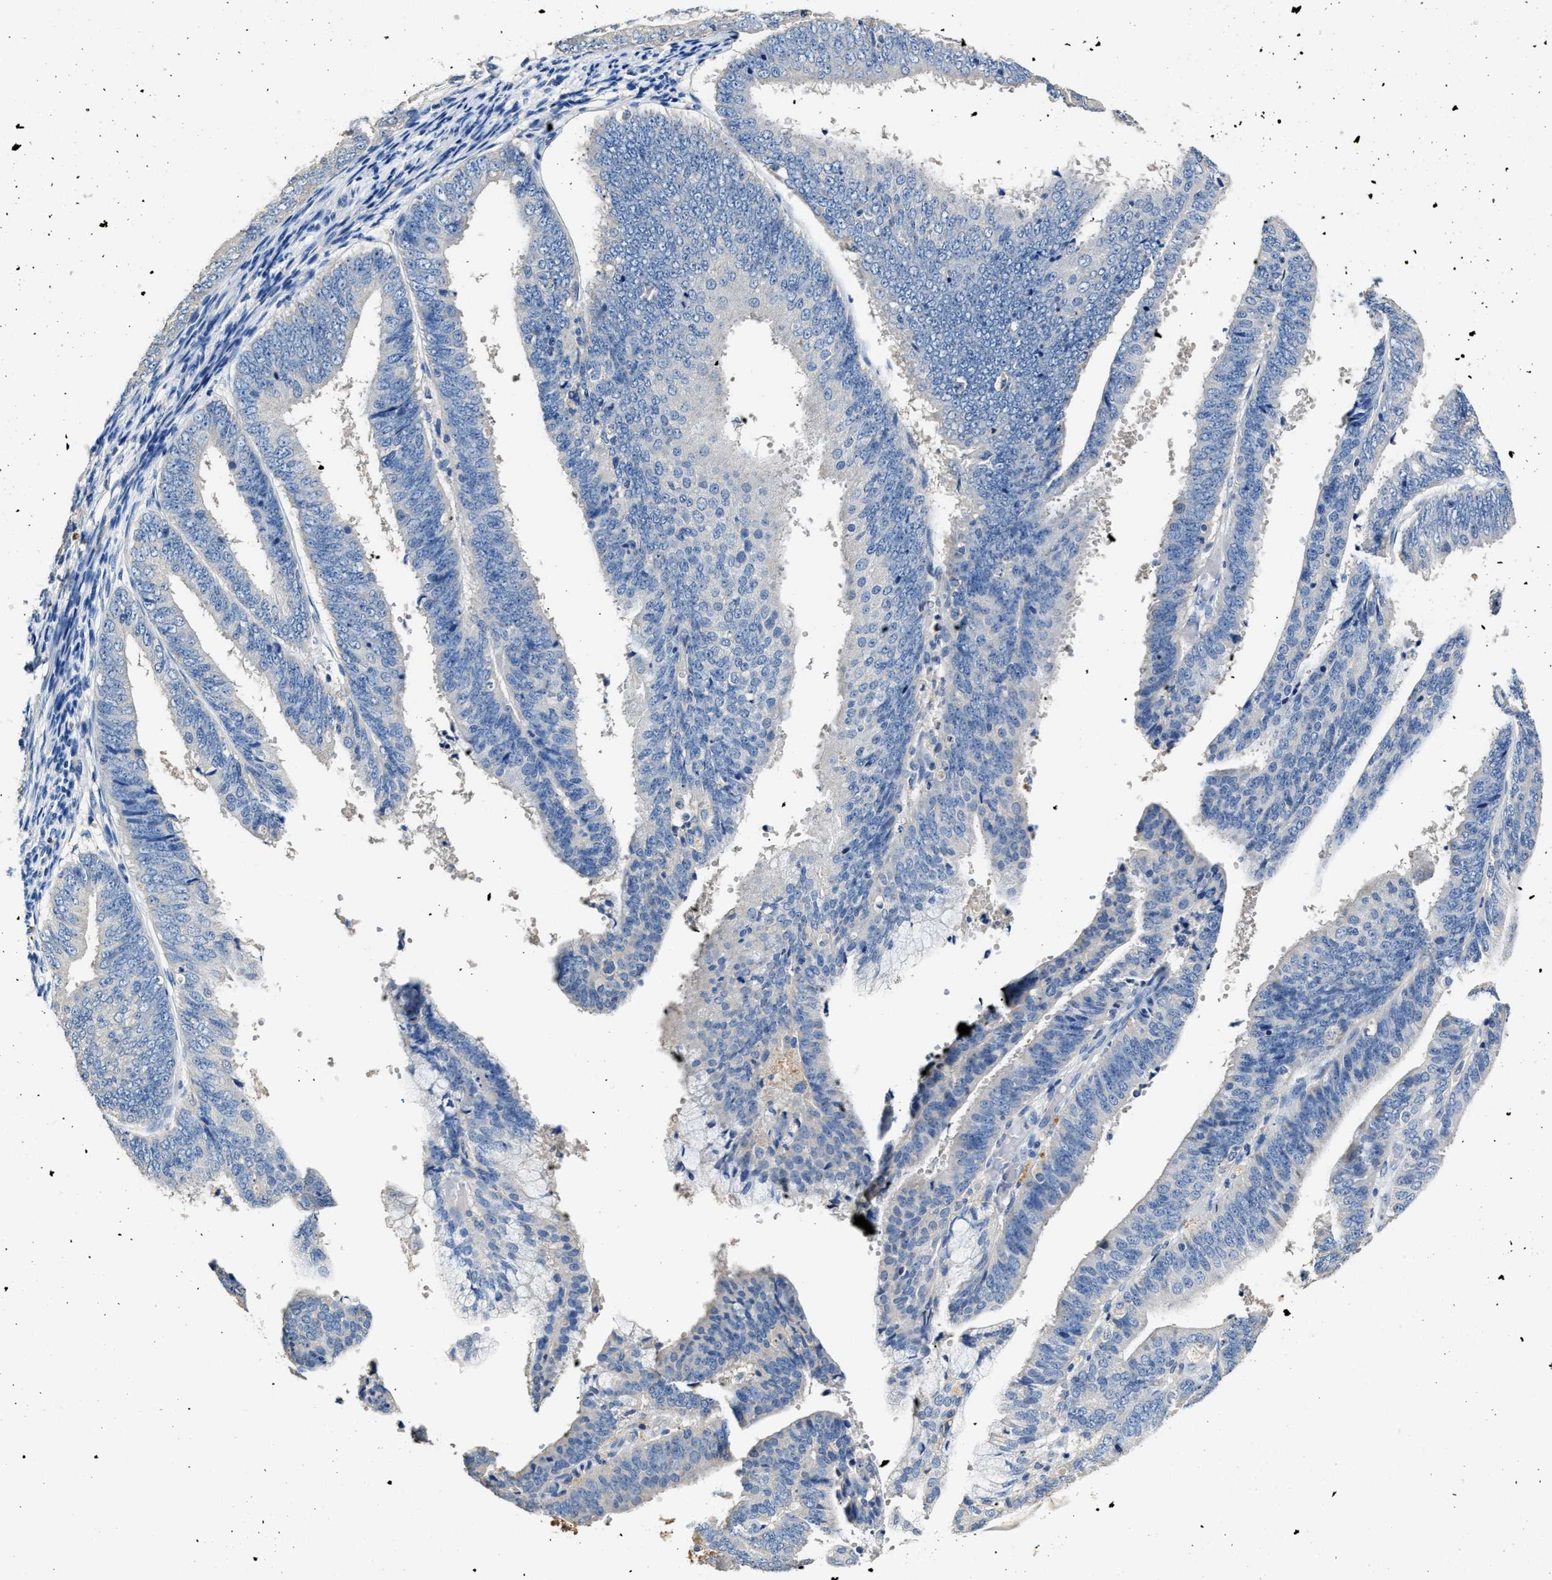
{"staining": {"intensity": "negative", "quantity": "none", "location": "none"}, "tissue": "endometrial cancer", "cell_type": "Tumor cells", "image_type": "cancer", "snomed": [{"axis": "morphology", "description": "Adenocarcinoma, NOS"}, {"axis": "topography", "description": "Endometrium"}], "caption": "Tumor cells are negative for protein expression in human adenocarcinoma (endometrial).", "gene": "SLCO2B1", "patient": {"sex": "female", "age": 63}}